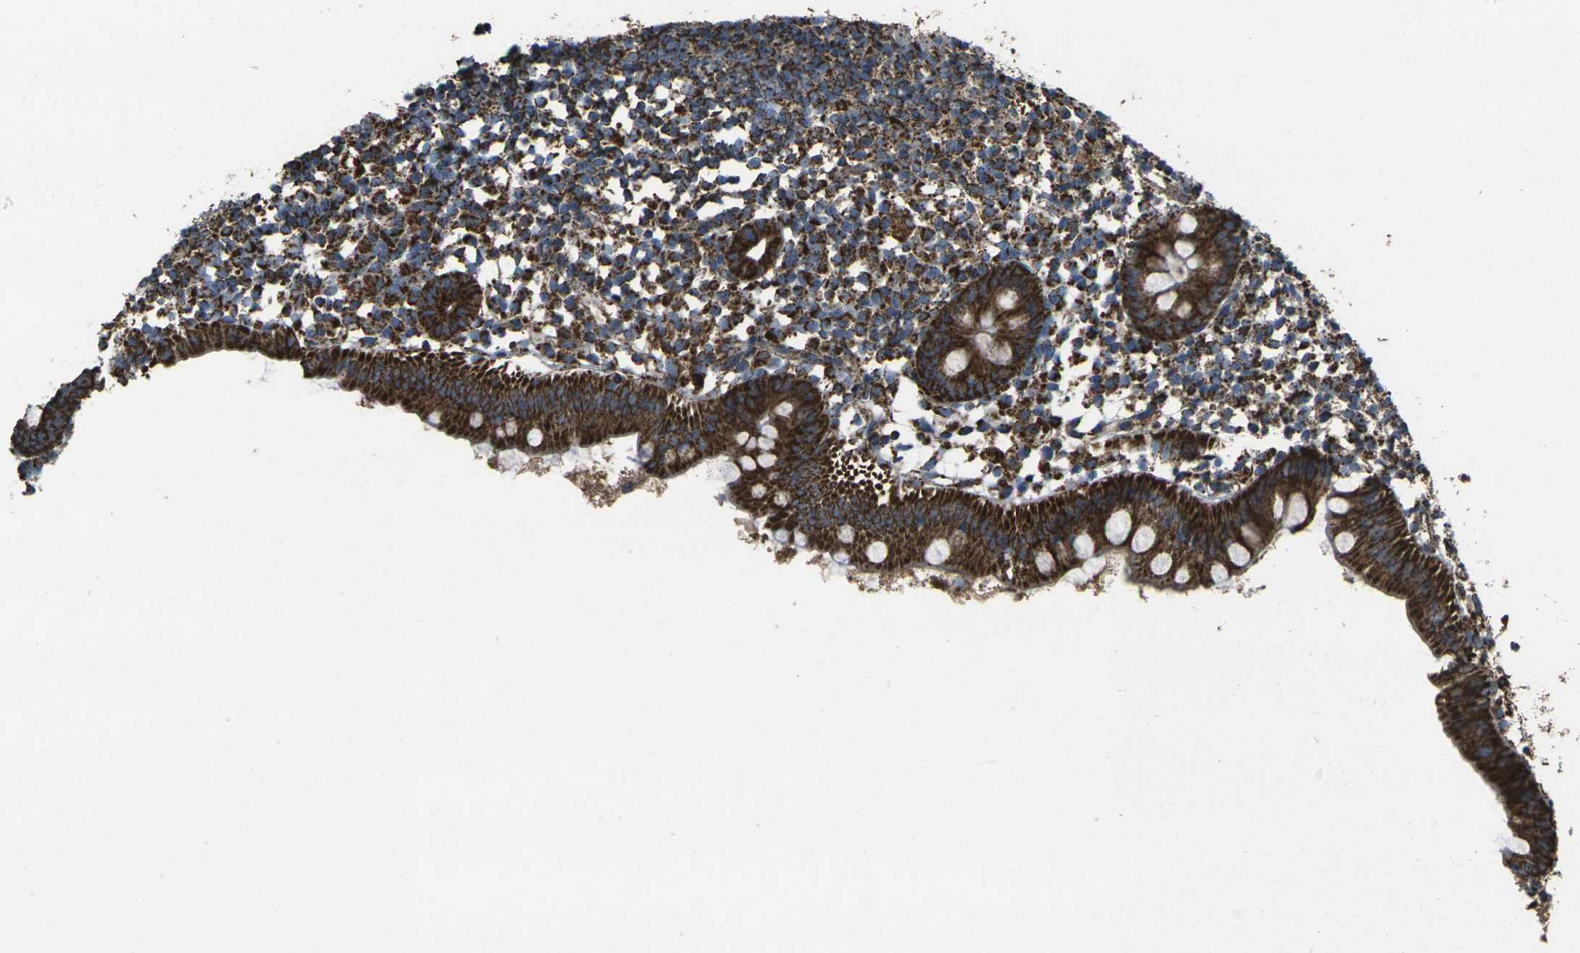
{"staining": {"intensity": "strong", "quantity": ">75%", "location": "cytoplasmic/membranous"}, "tissue": "appendix", "cell_type": "Glandular cells", "image_type": "normal", "snomed": [{"axis": "morphology", "description": "Normal tissue, NOS"}, {"axis": "topography", "description": "Appendix"}], "caption": "Appendix stained with immunohistochemistry (IHC) displays strong cytoplasmic/membranous positivity in approximately >75% of glandular cells. Using DAB (3,3'-diaminobenzidine) (brown) and hematoxylin (blue) stains, captured at high magnification using brightfield microscopy.", "gene": "KLHL5", "patient": {"sex": "female", "age": 20}}